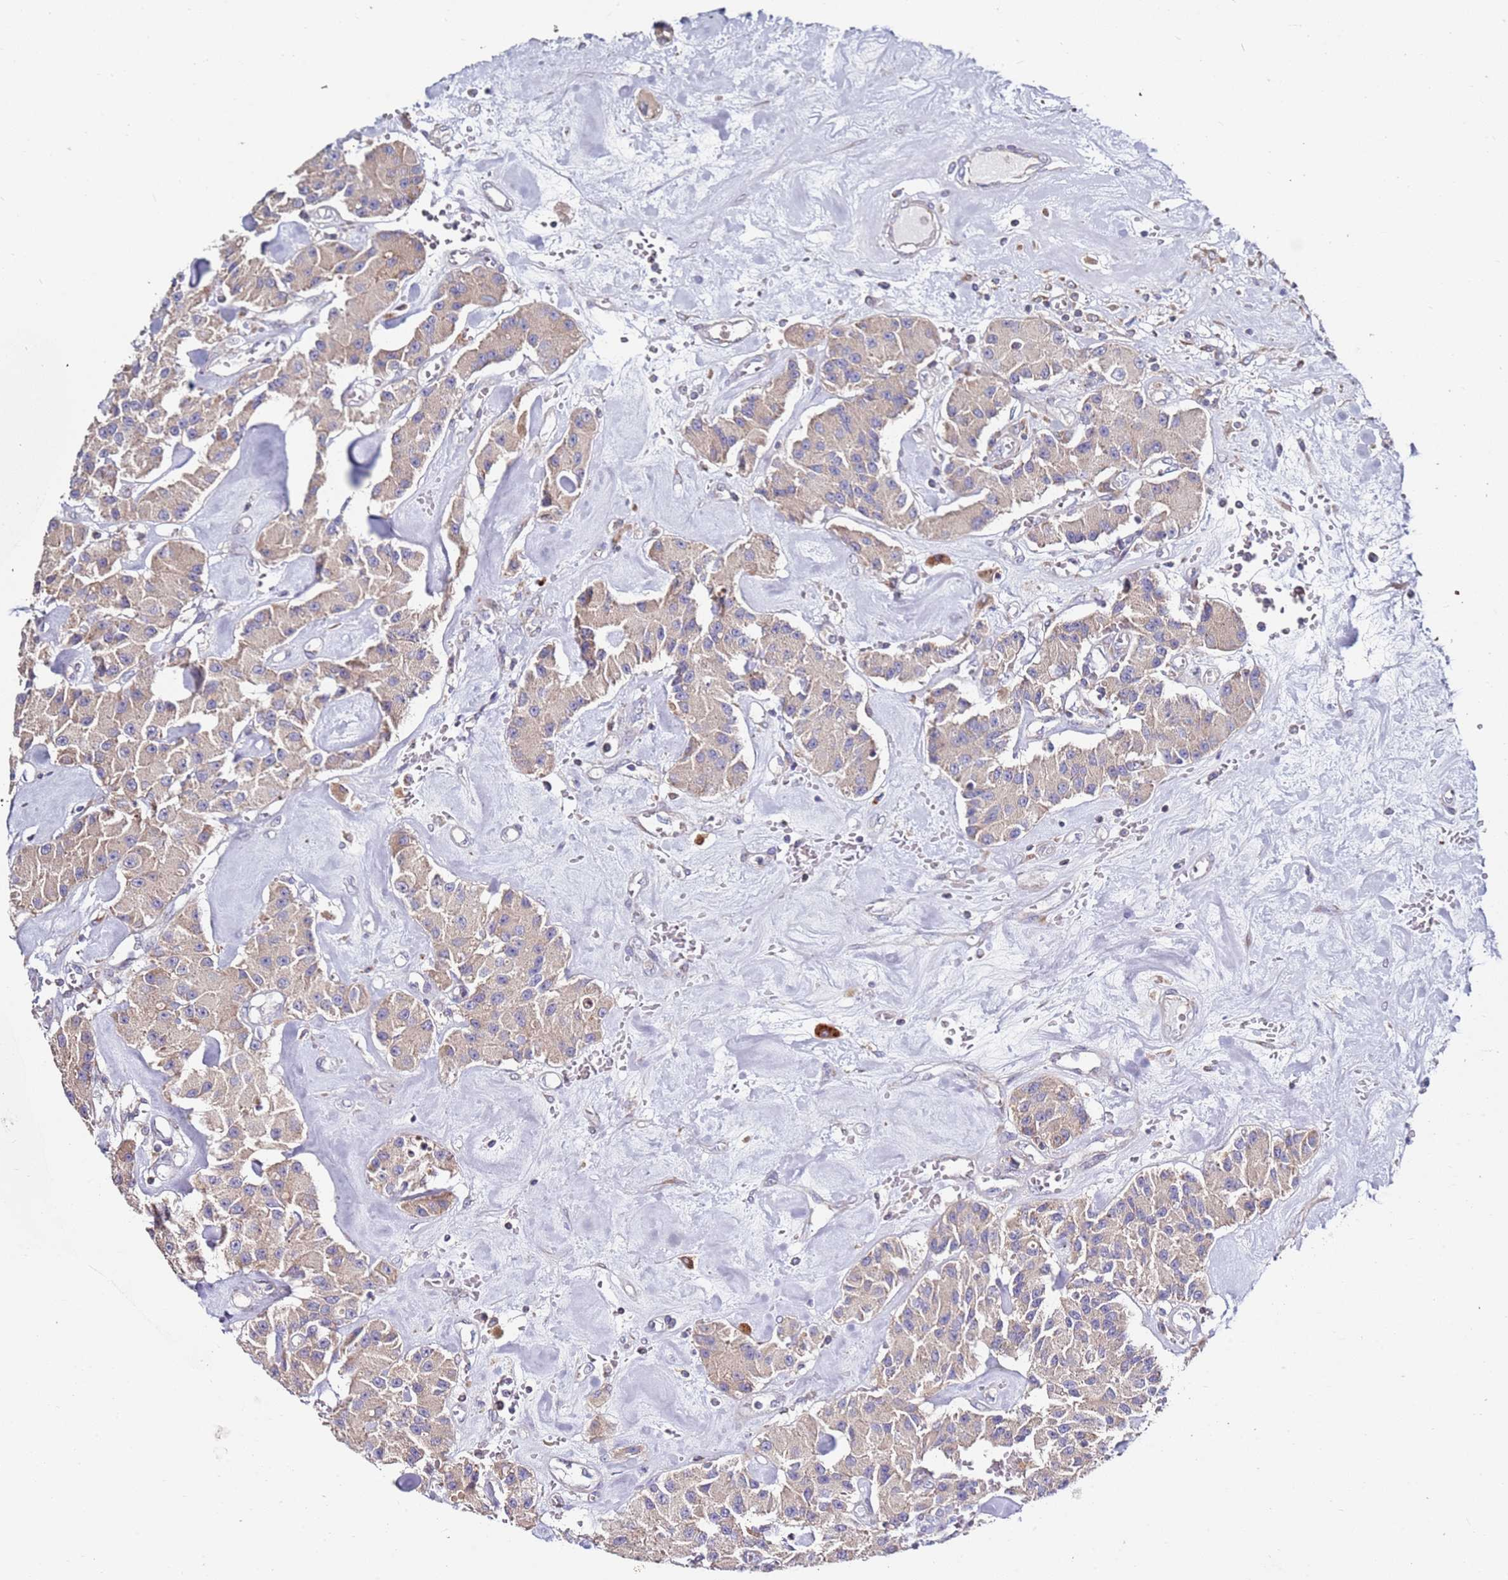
{"staining": {"intensity": "weak", "quantity": ">75%", "location": "cytoplasmic/membranous"}, "tissue": "carcinoid", "cell_type": "Tumor cells", "image_type": "cancer", "snomed": [{"axis": "morphology", "description": "Carcinoid, malignant, NOS"}, {"axis": "topography", "description": "Pancreas"}], "caption": "This image displays immunohistochemistry staining of carcinoid (malignant), with low weak cytoplasmic/membranous staining in about >75% of tumor cells.", "gene": "CNOT9", "patient": {"sex": "male", "age": 41}}